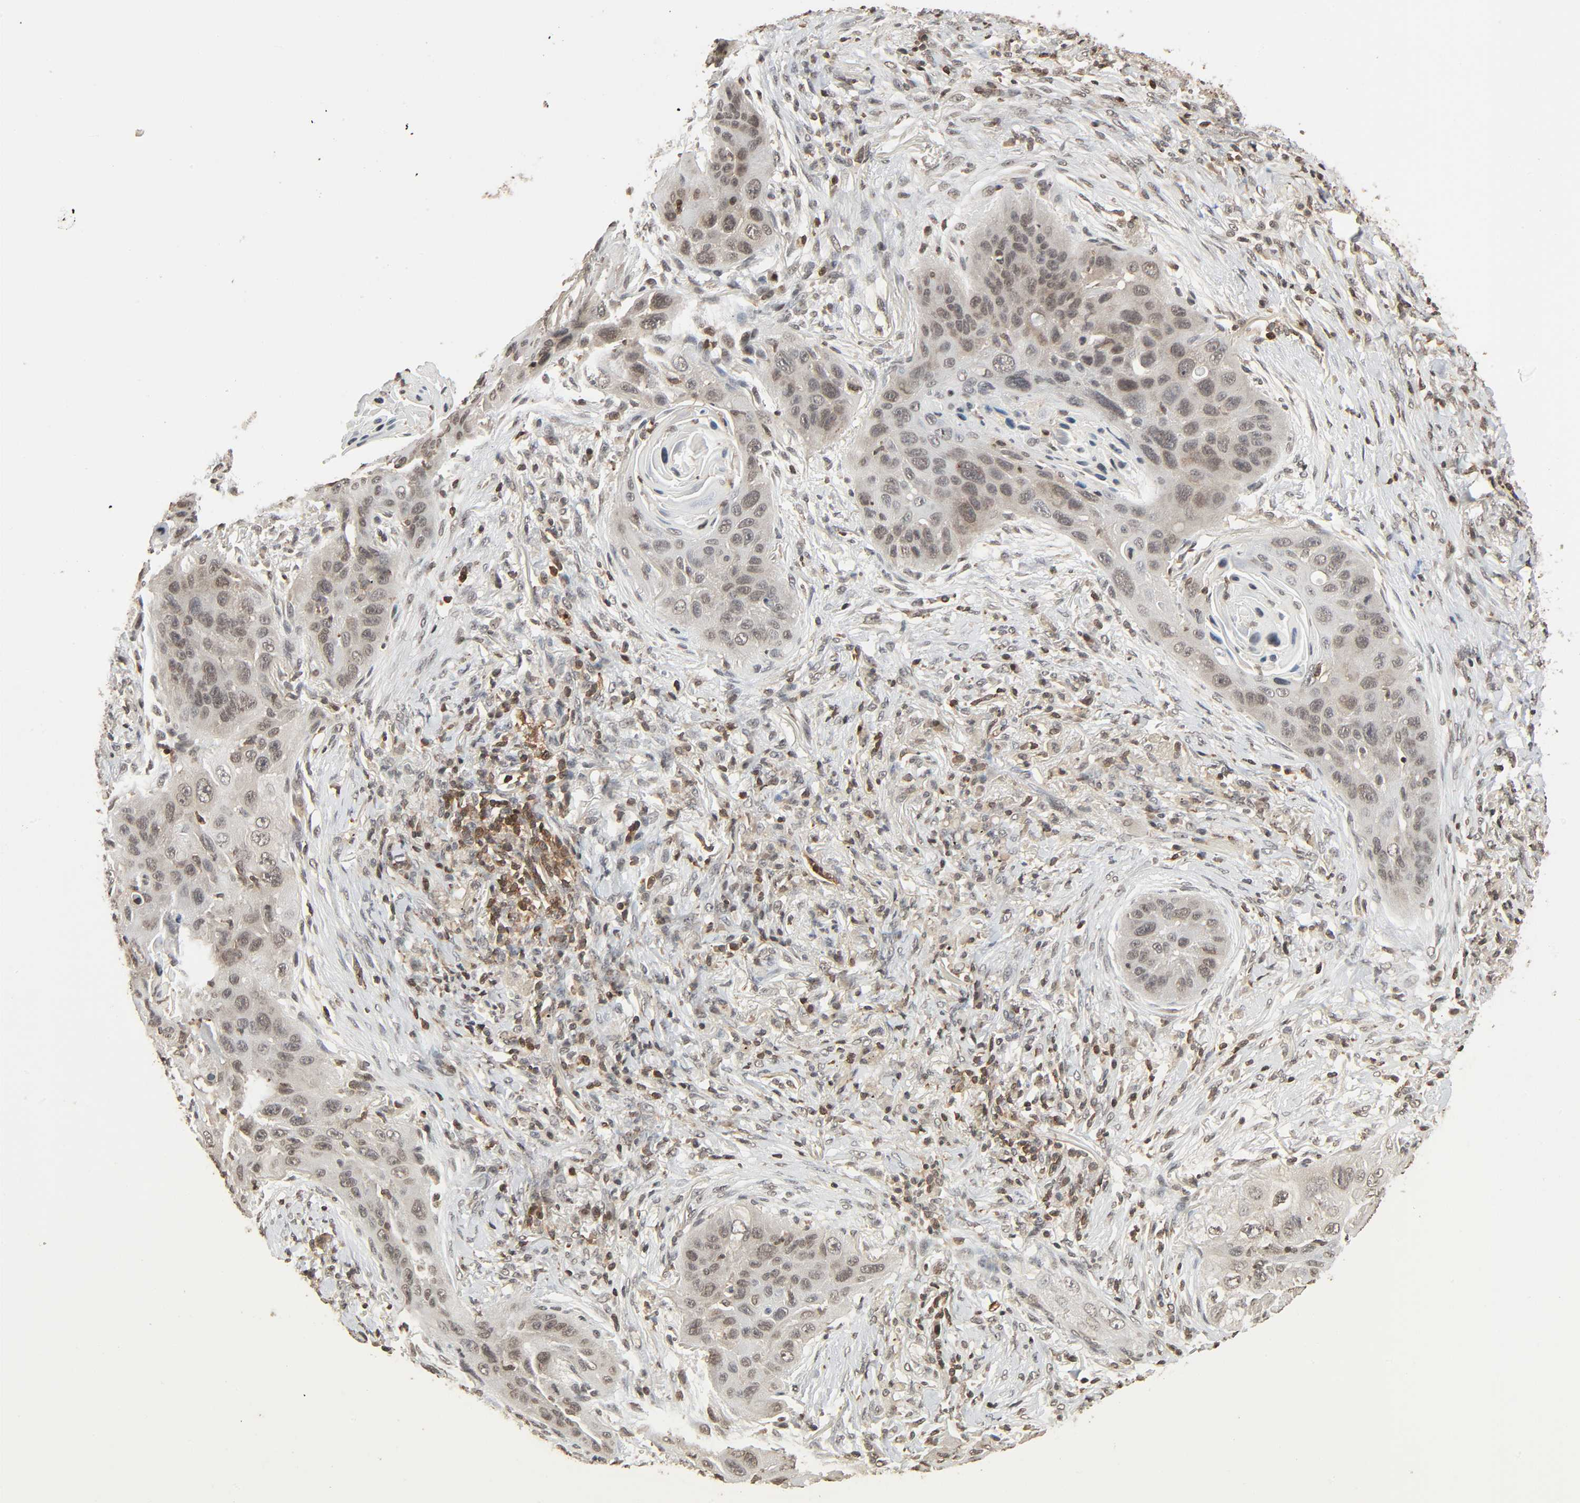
{"staining": {"intensity": "weak", "quantity": "25%-75%", "location": "nuclear"}, "tissue": "lung cancer", "cell_type": "Tumor cells", "image_type": "cancer", "snomed": [{"axis": "morphology", "description": "Squamous cell carcinoma, NOS"}, {"axis": "topography", "description": "Lung"}], "caption": "Immunohistochemical staining of squamous cell carcinoma (lung) reveals low levels of weak nuclear protein expression in approximately 25%-75% of tumor cells. (DAB = brown stain, brightfield microscopy at high magnification).", "gene": "STK4", "patient": {"sex": "female", "age": 67}}